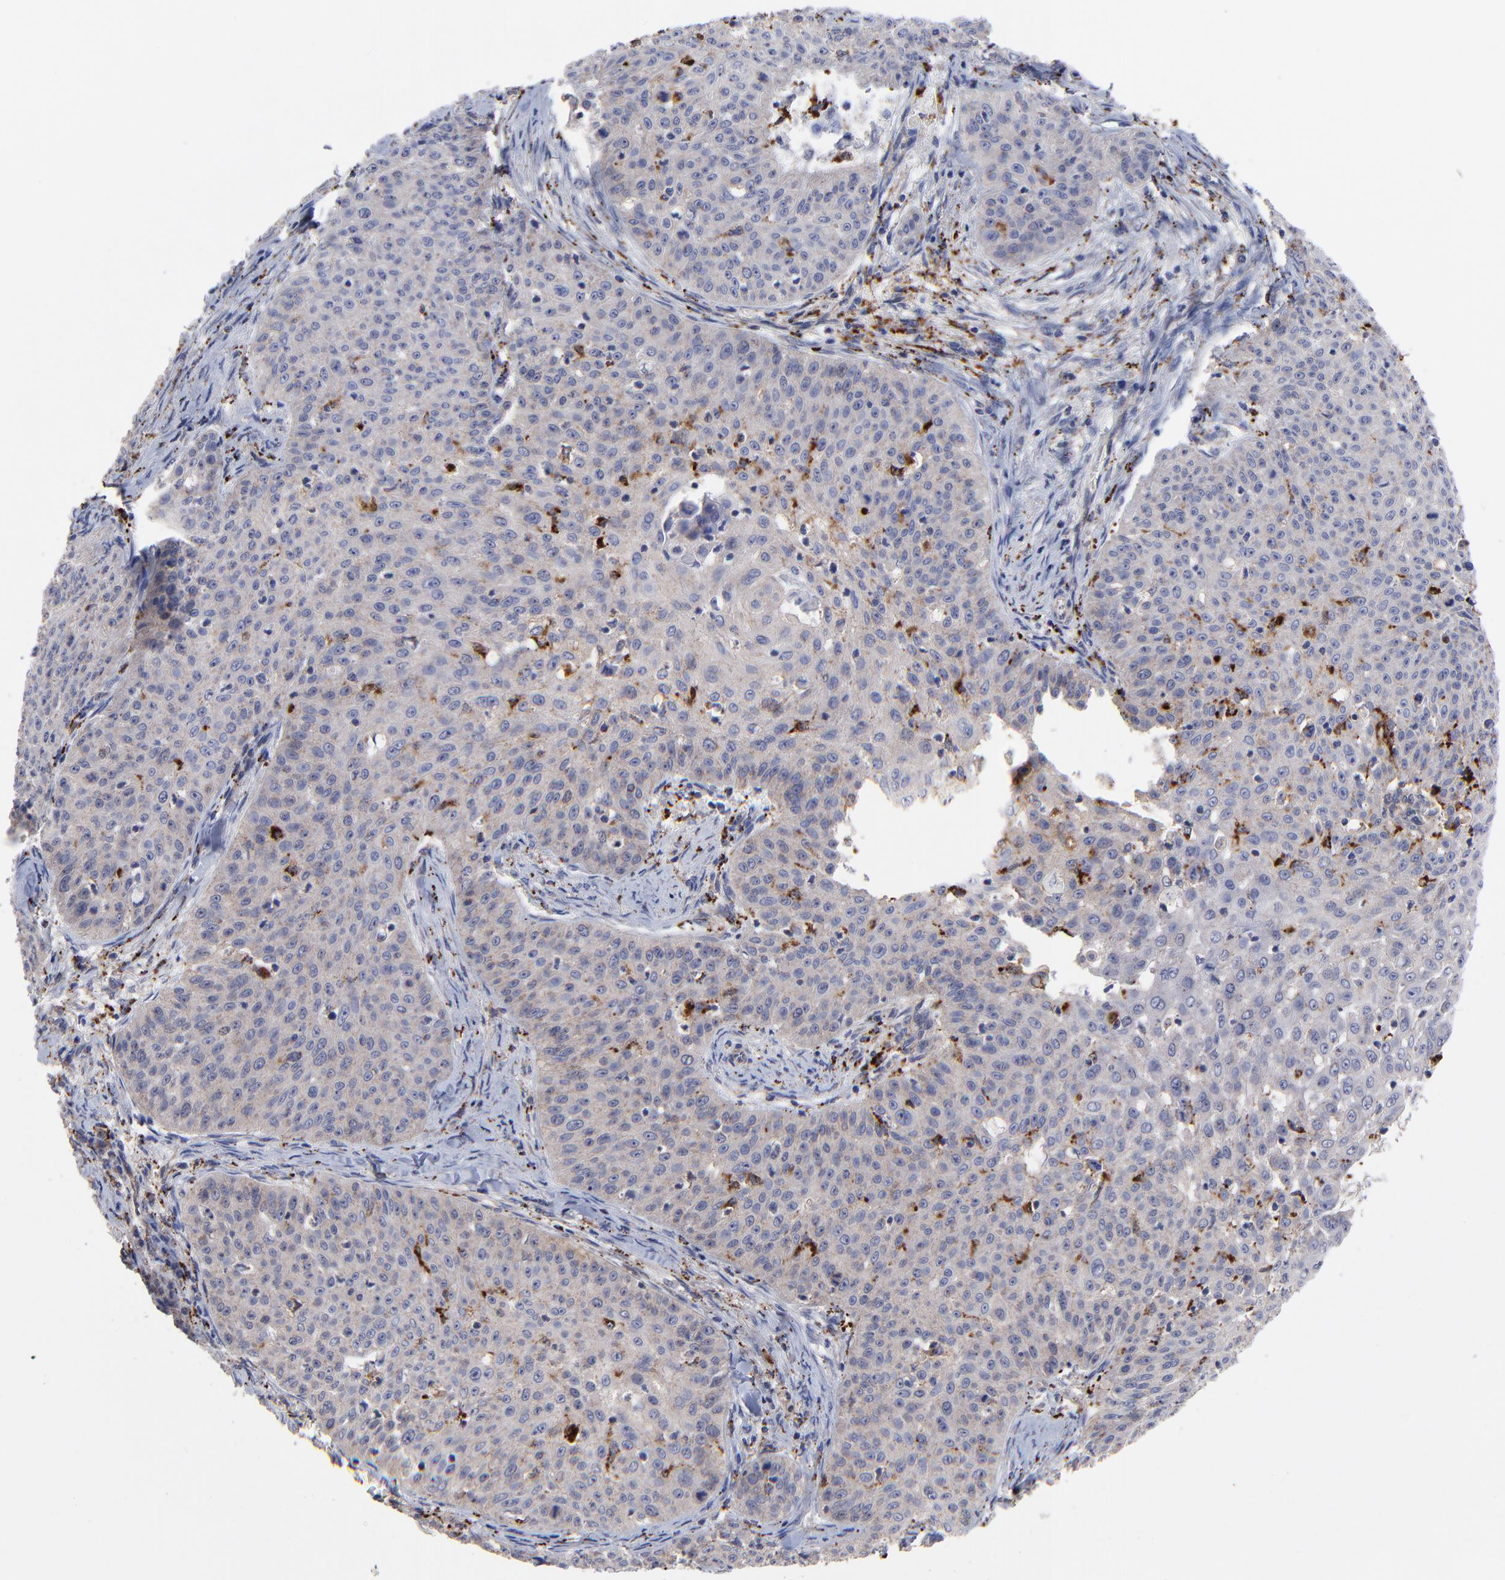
{"staining": {"intensity": "weak", "quantity": "25%-75%", "location": "cytoplasmic/membranous"}, "tissue": "skin cancer", "cell_type": "Tumor cells", "image_type": "cancer", "snomed": [{"axis": "morphology", "description": "Squamous cell carcinoma, NOS"}, {"axis": "topography", "description": "Skin"}], "caption": "This is an image of immunohistochemistry staining of skin cancer (squamous cell carcinoma), which shows weak expression in the cytoplasmic/membranous of tumor cells.", "gene": "PDE4B", "patient": {"sex": "male", "age": 82}}